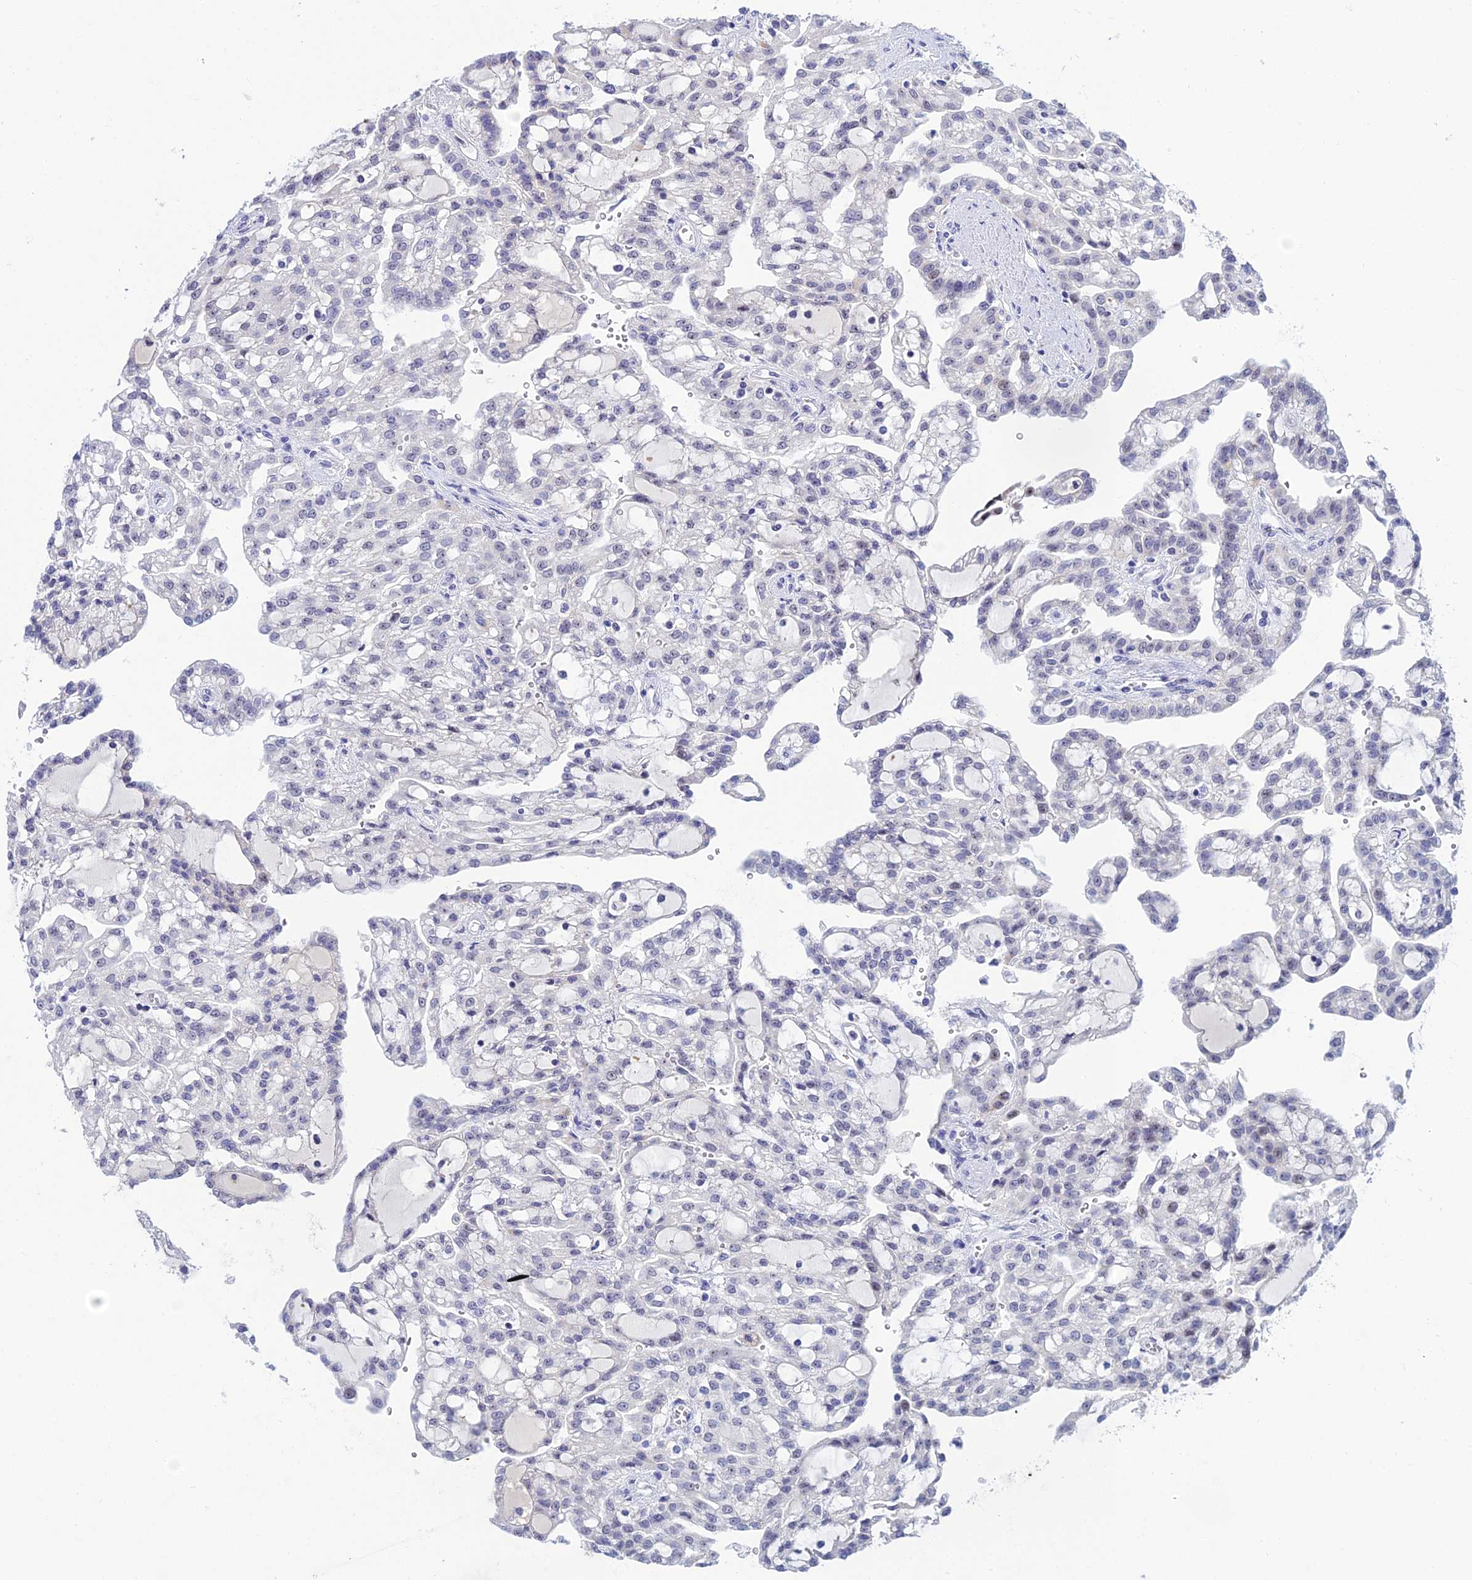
{"staining": {"intensity": "negative", "quantity": "none", "location": "none"}, "tissue": "renal cancer", "cell_type": "Tumor cells", "image_type": "cancer", "snomed": [{"axis": "morphology", "description": "Adenocarcinoma, NOS"}, {"axis": "topography", "description": "Kidney"}], "caption": "DAB (3,3'-diaminobenzidine) immunohistochemical staining of adenocarcinoma (renal) demonstrates no significant expression in tumor cells. (Stains: DAB IHC with hematoxylin counter stain, Microscopy: brightfield microscopy at high magnification).", "gene": "PLPP4", "patient": {"sex": "male", "age": 63}}